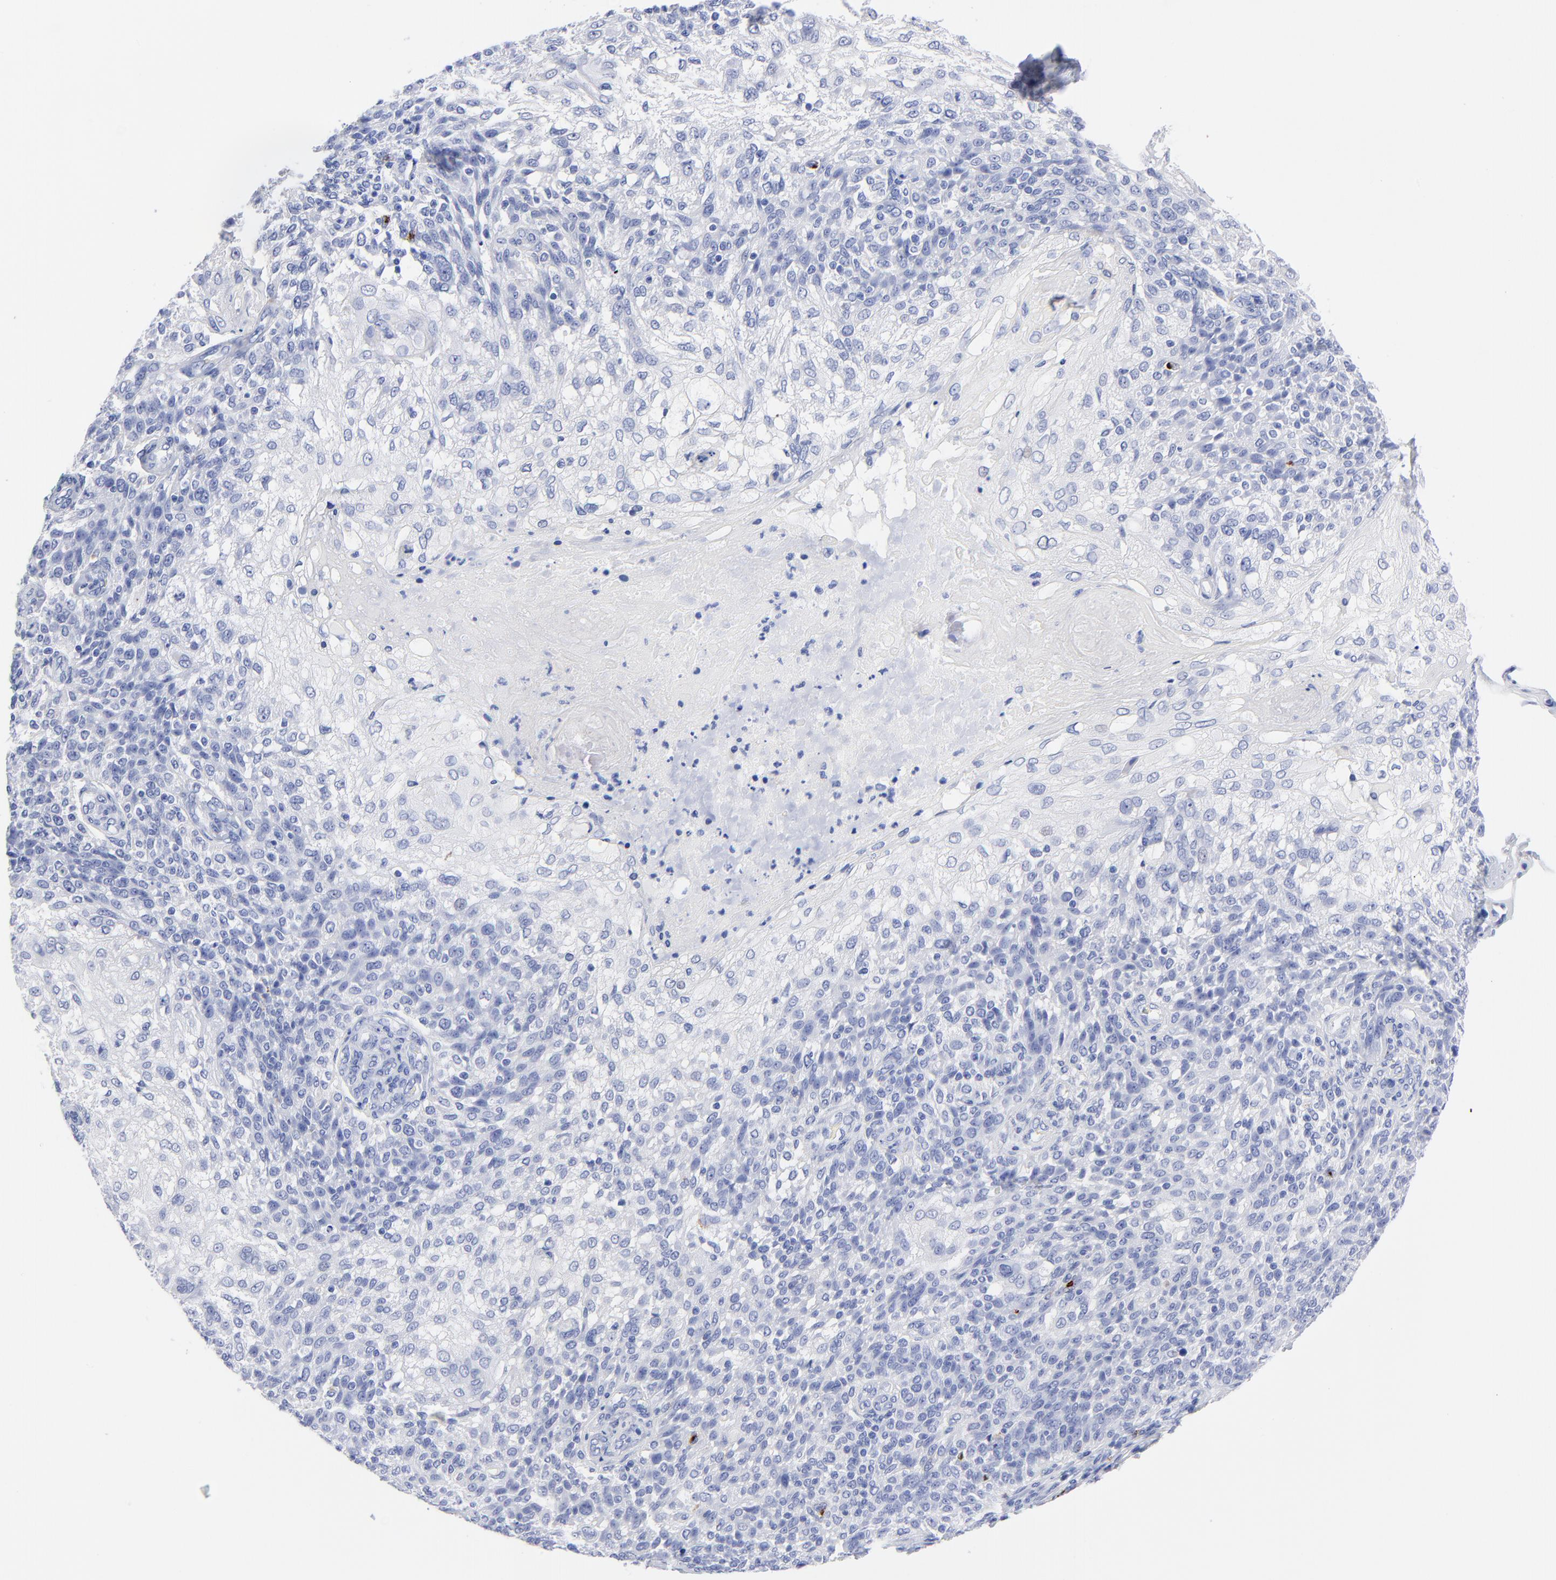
{"staining": {"intensity": "moderate", "quantity": "<25%", "location": "cytoplasmic/membranous"}, "tissue": "skin cancer", "cell_type": "Tumor cells", "image_type": "cancer", "snomed": [{"axis": "morphology", "description": "Normal tissue, NOS"}, {"axis": "morphology", "description": "Squamous cell carcinoma, NOS"}, {"axis": "topography", "description": "Skin"}], "caption": "A brown stain shows moderate cytoplasmic/membranous expression of a protein in squamous cell carcinoma (skin) tumor cells. The staining is performed using DAB (3,3'-diaminobenzidine) brown chromogen to label protein expression. The nuclei are counter-stained blue using hematoxylin.", "gene": "CPVL", "patient": {"sex": "female", "age": 83}}